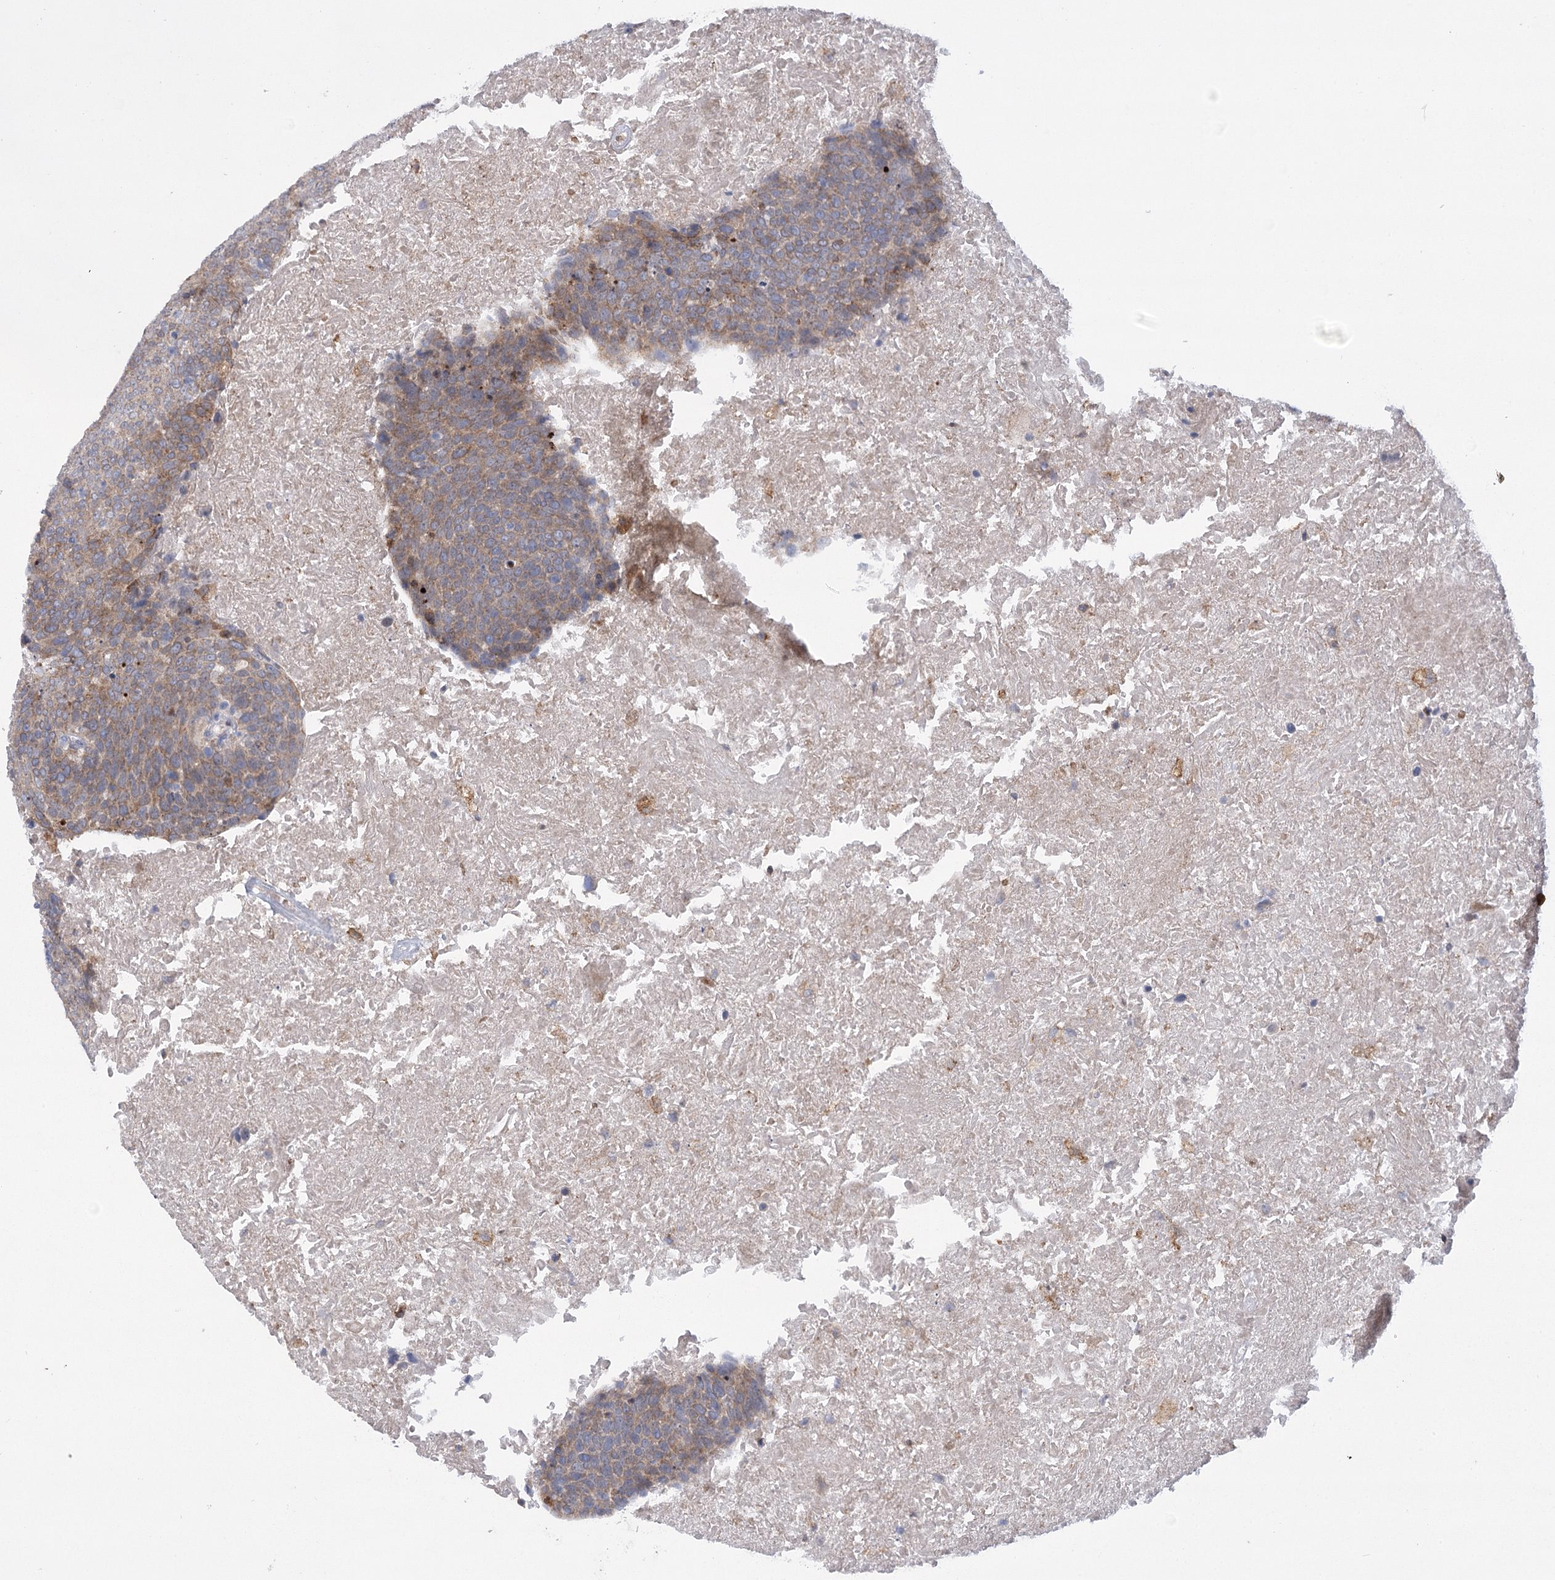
{"staining": {"intensity": "weak", "quantity": "25%-75%", "location": "cytoplasmic/membranous"}, "tissue": "head and neck cancer", "cell_type": "Tumor cells", "image_type": "cancer", "snomed": [{"axis": "morphology", "description": "Squamous cell carcinoma, NOS"}, {"axis": "morphology", "description": "Squamous cell carcinoma, metastatic, NOS"}, {"axis": "topography", "description": "Lymph node"}, {"axis": "topography", "description": "Head-Neck"}], "caption": "Immunohistochemical staining of head and neck cancer reveals weak cytoplasmic/membranous protein positivity in approximately 25%-75% of tumor cells.", "gene": "NCKAP5", "patient": {"sex": "male", "age": 62}}